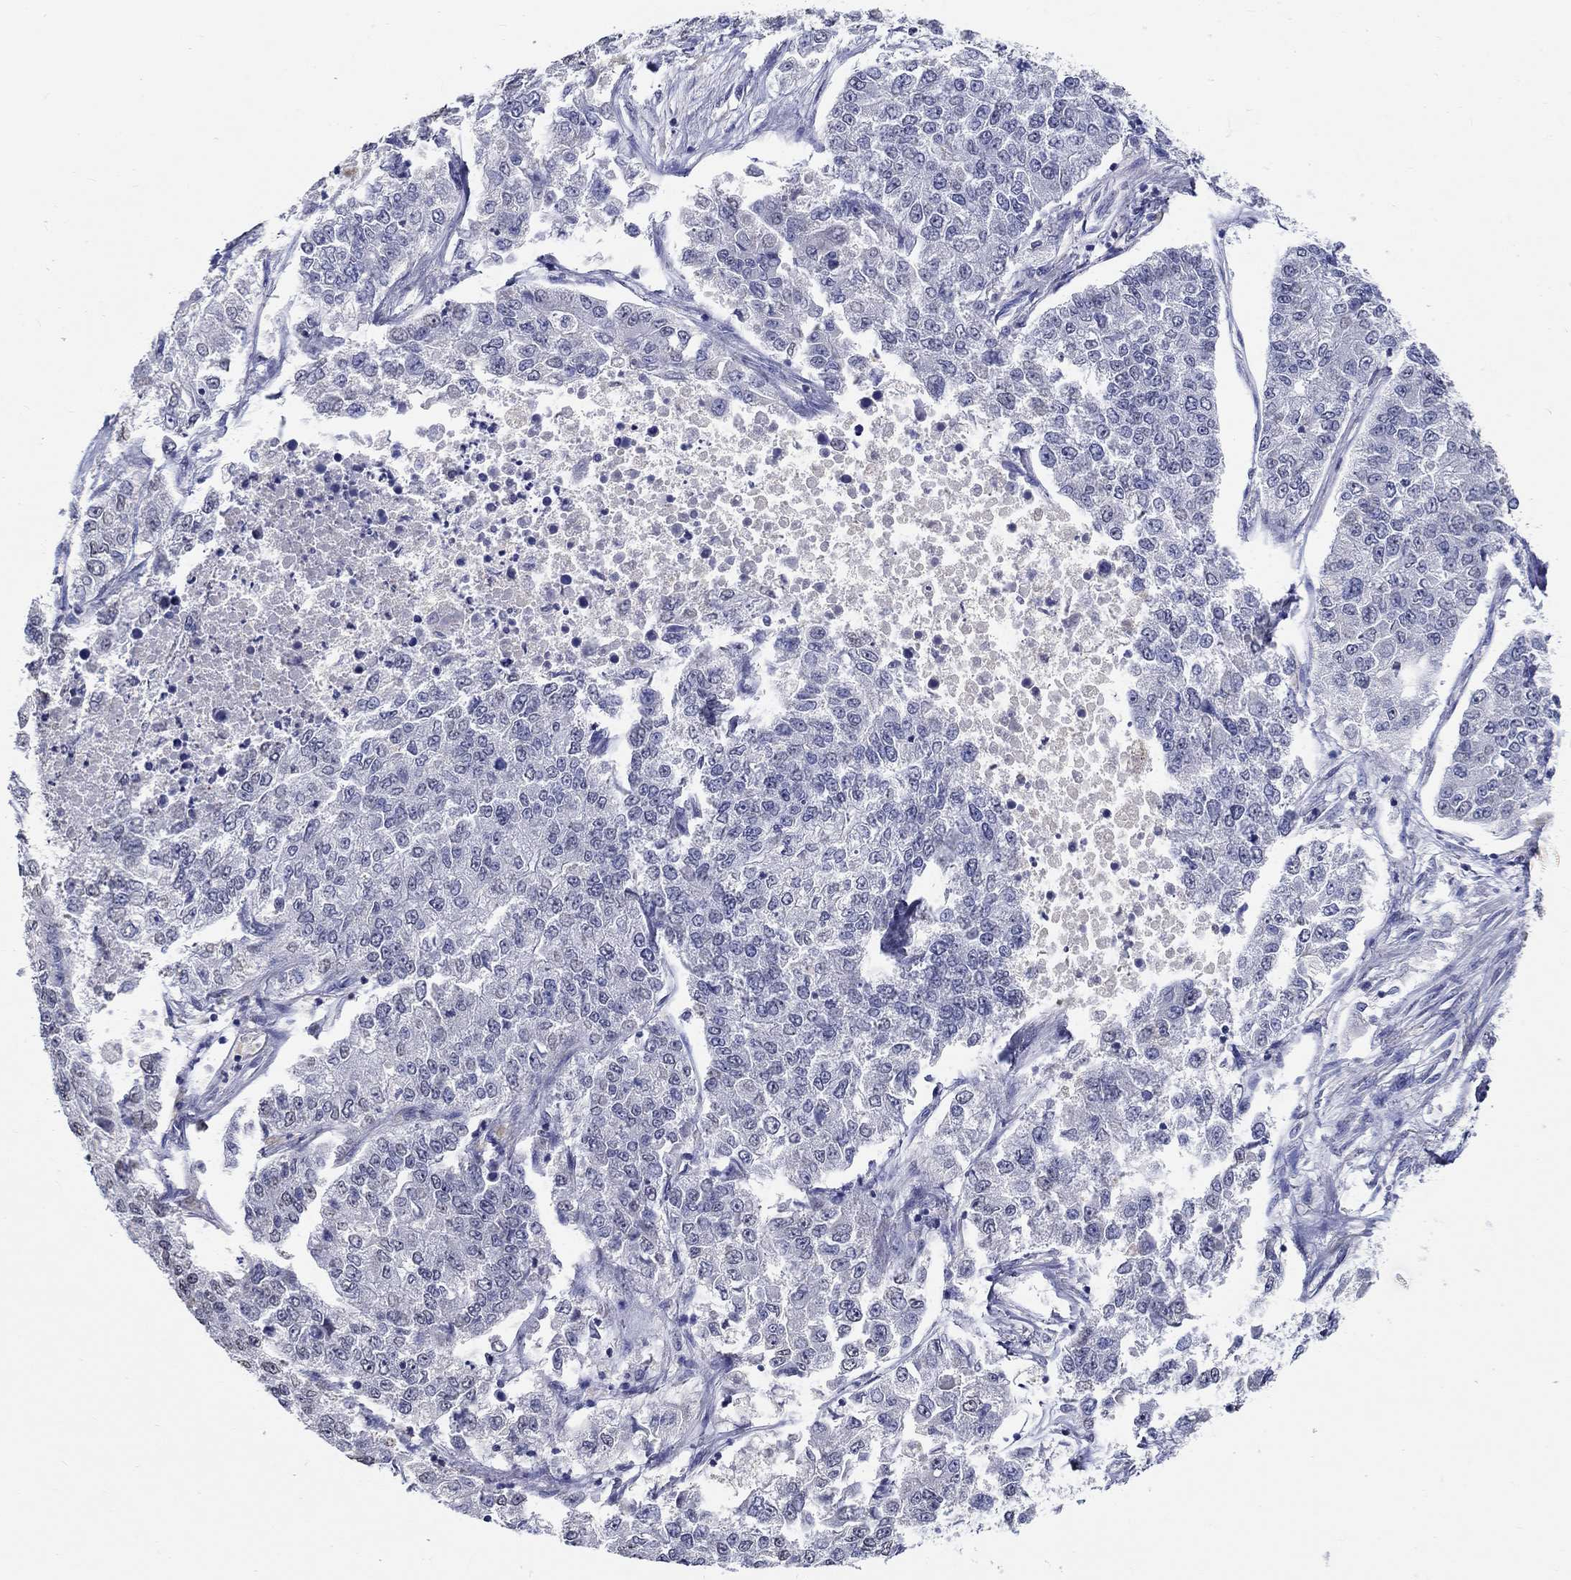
{"staining": {"intensity": "negative", "quantity": "none", "location": "none"}, "tissue": "lung cancer", "cell_type": "Tumor cells", "image_type": "cancer", "snomed": [{"axis": "morphology", "description": "Adenocarcinoma, NOS"}, {"axis": "topography", "description": "Lung"}], "caption": "The IHC histopathology image has no significant expression in tumor cells of lung cancer tissue.", "gene": "PDE1B", "patient": {"sex": "male", "age": 49}}